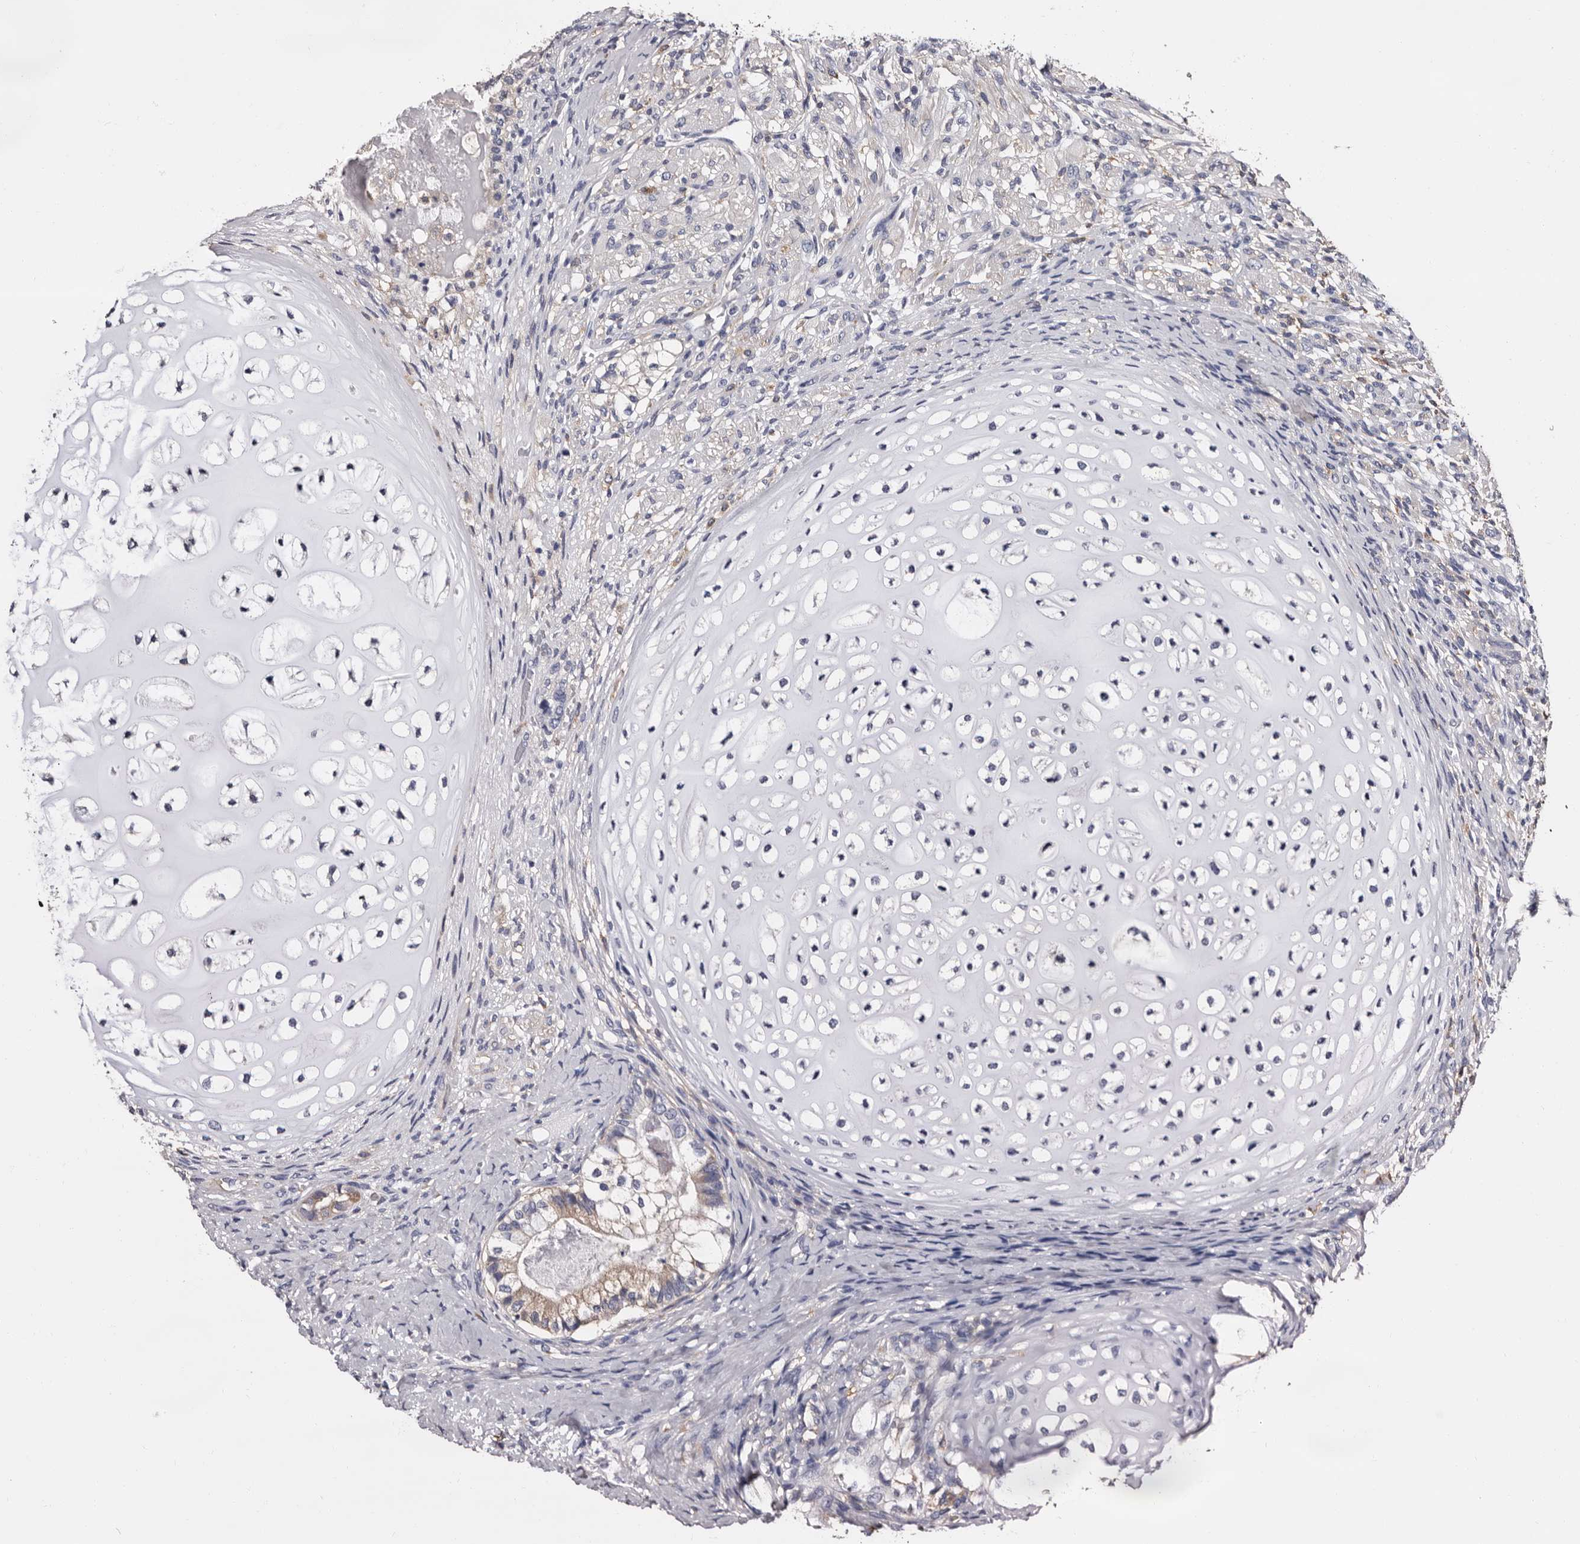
{"staining": {"intensity": "weak", "quantity": "<25%", "location": "cytoplasmic/membranous"}, "tissue": "testis cancer", "cell_type": "Tumor cells", "image_type": "cancer", "snomed": [{"axis": "morphology", "description": "Seminoma, NOS"}, {"axis": "morphology", "description": "Carcinoma, Embryonal, NOS"}, {"axis": "topography", "description": "Testis"}], "caption": "This histopathology image is of seminoma (testis) stained with immunohistochemistry (IHC) to label a protein in brown with the nuclei are counter-stained blue. There is no staining in tumor cells.", "gene": "EPB41L3", "patient": {"sex": "male", "age": 28}}